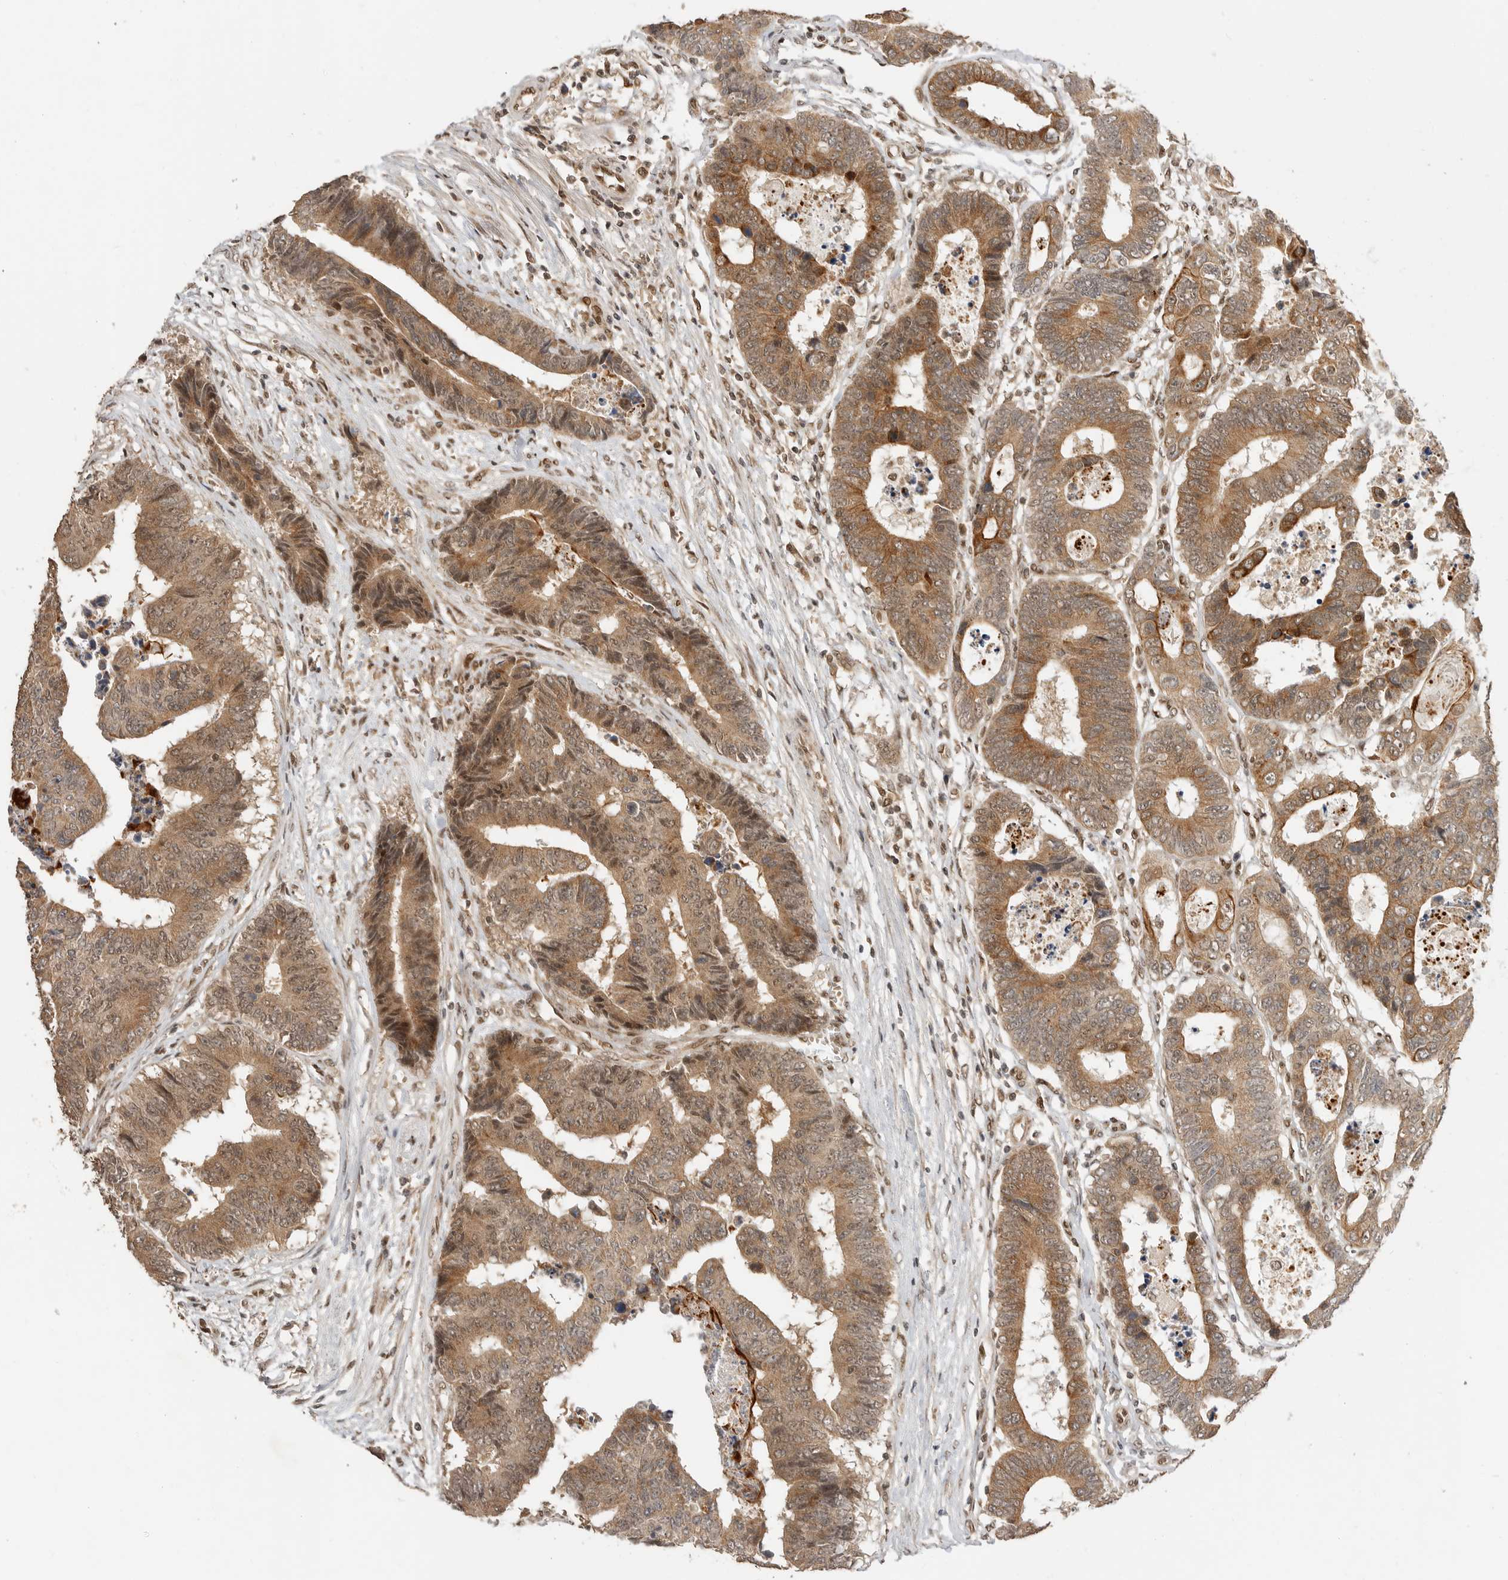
{"staining": {"intensity": "moderate", "quantity": ">75%", "location": "cytoplasmic/membranous,nuclear"}, "tissue": "colorectal cancer", "cell_type": "Tumor cells", "image_type": "cancer", "snomed": [{"axis": "morphology", "description": "Adenocarcinoma, NOS"}, {"axis": "topography", "description": "Rectum"}], "caption": "The immunohistochemical stain highlights moderate cytoplasmic/membranous and nuclear staining in tumor cells of colorectal cancer (adenocarcinoma) tissue.", "gene": "ALKAL1", "patient": {"sex": "male", "age": 84}}